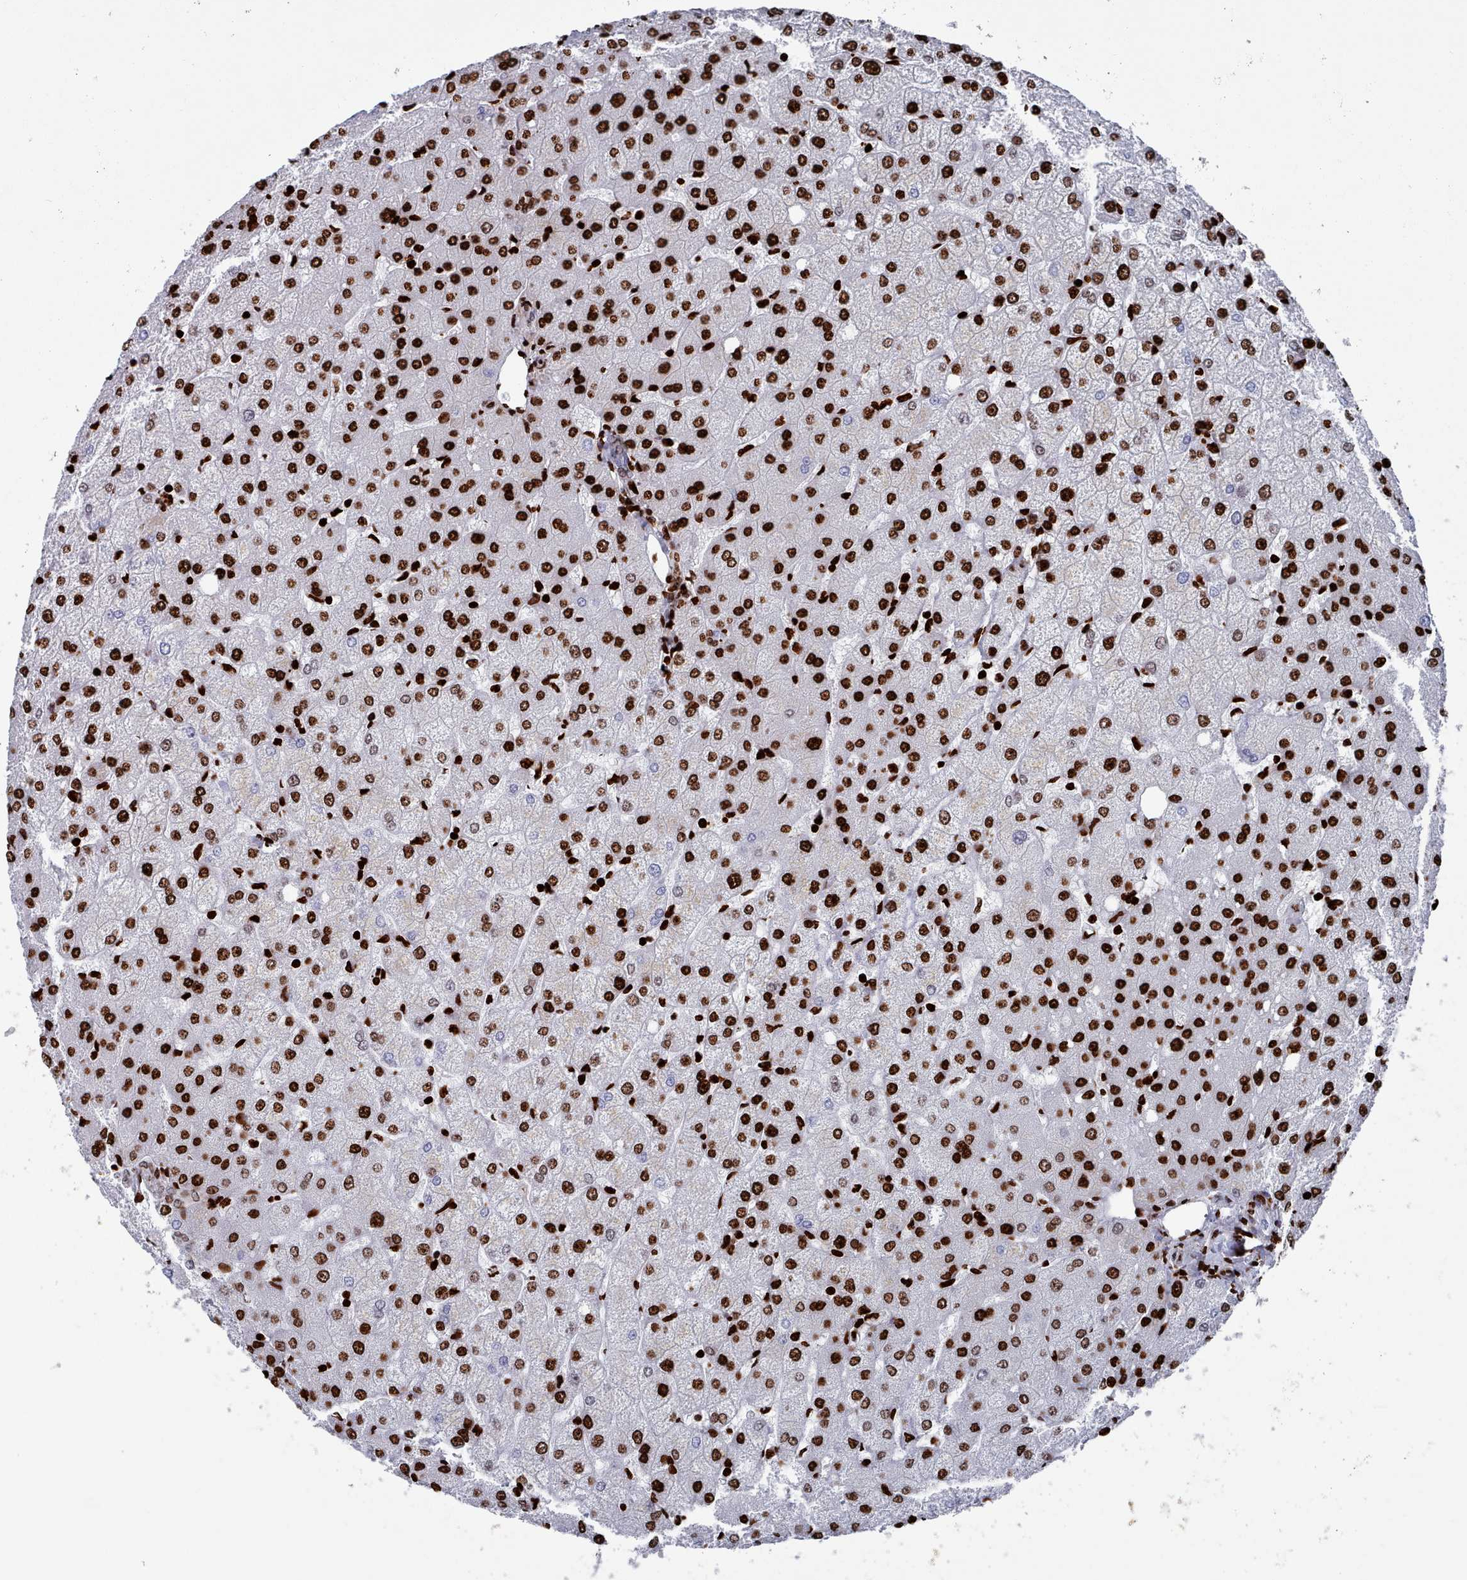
{"staining": {"intensity": "strong", "quantity": ">75%", "location": "nuclear"}, "tissue": "liver", "cell_type": "Cholangiocytes", "image_type": "normal", "snomed": [{"axis": "morphology", "description": "Normal tissue, NOS"}, {"axis": "topography", "description": "Liver"}], "caption": "Brown immunohistochemical staining in normal liver shows strong nuclear positivity in about >75% of cholangiocytes. (DAB IHC, brown staining for protein, blue staining for nuclei).", "gene": "PCDHB11", "patient": {"sex": "female", "age": 54}}